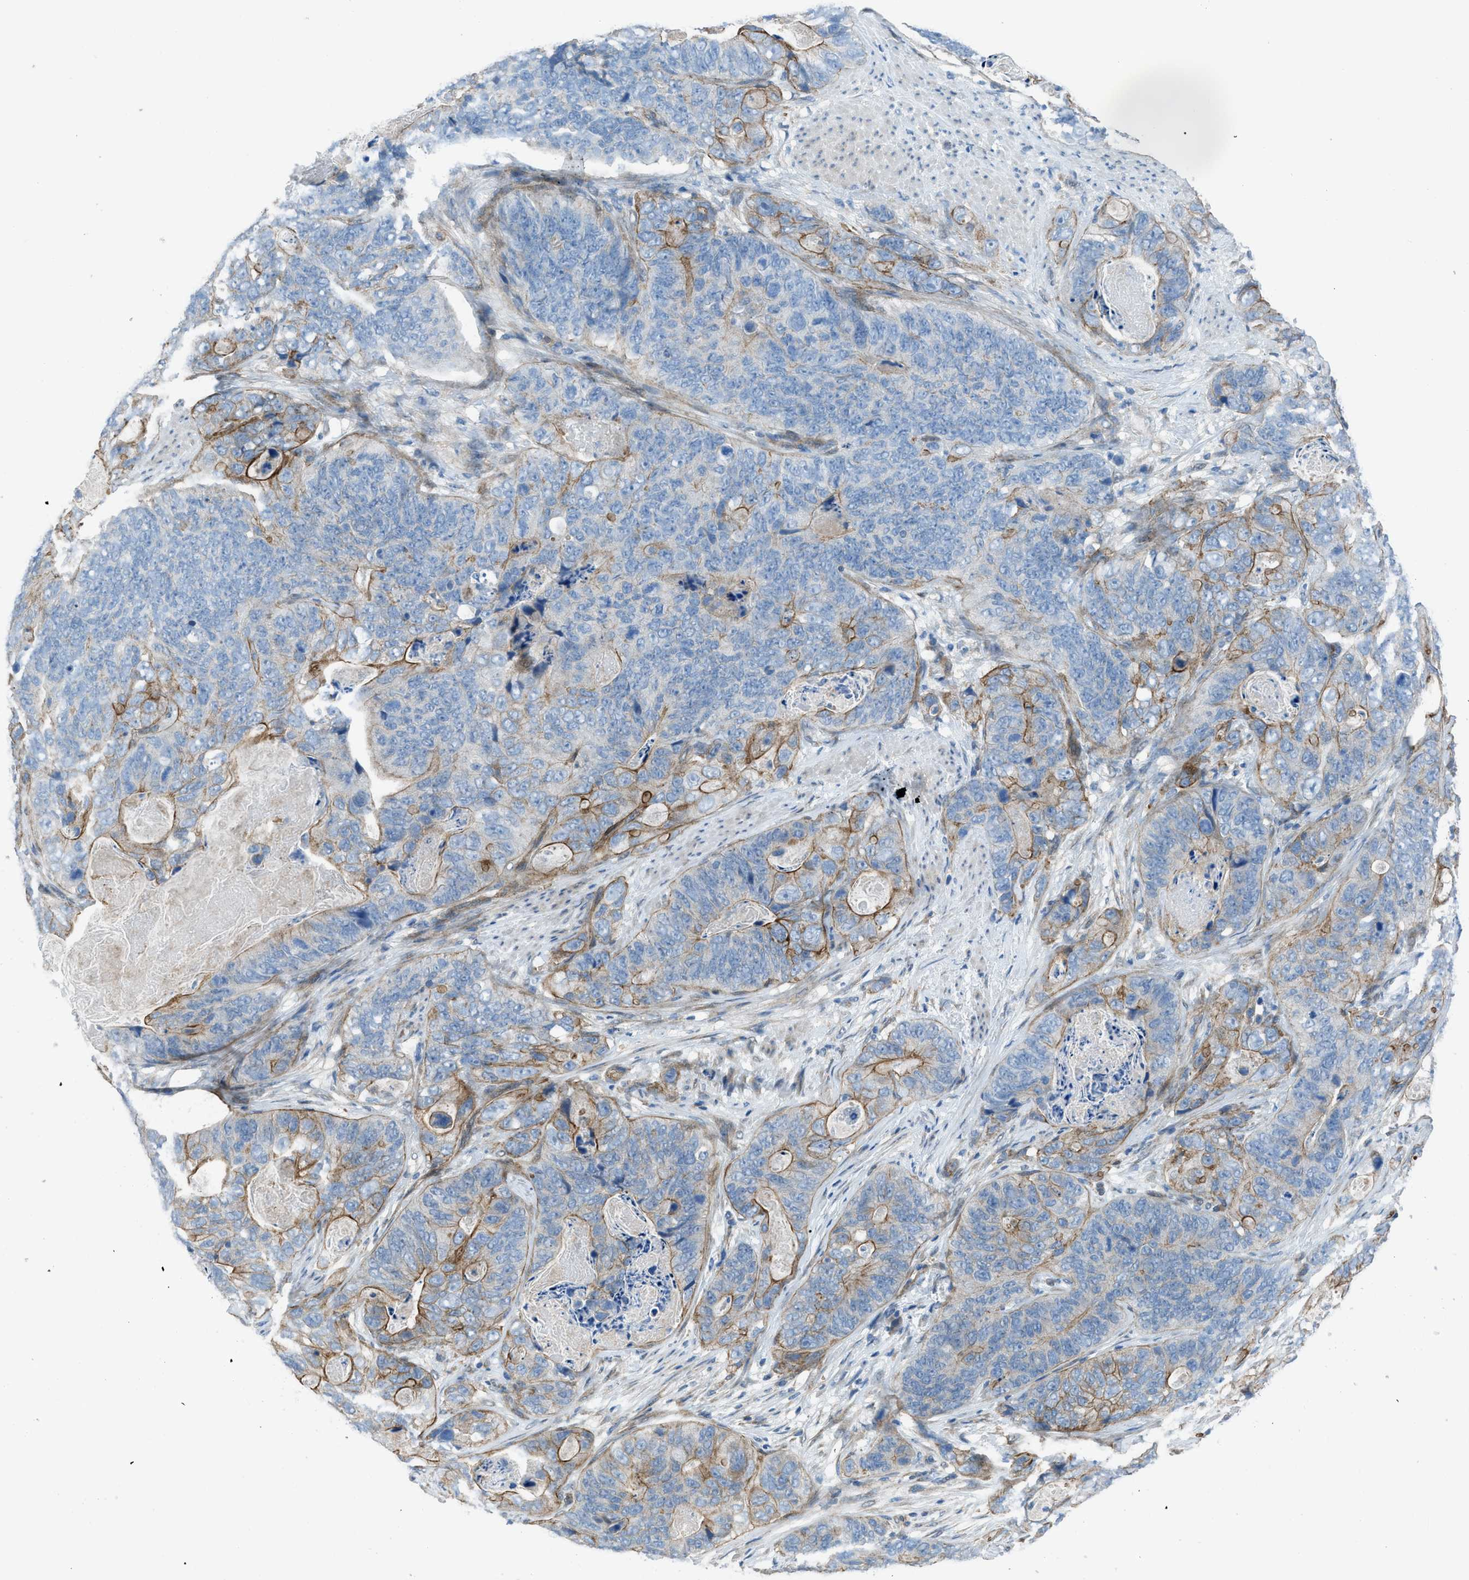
{"staining": {"intensity": "moderate", "quantity": "25%-75%", "location": "cytoplasmic/membranous"}, "tissue": "stomach cancer", "cell_type": "Tumor cells", "image_type": "cancer", "snomed": [{"axis": "morphology", "description": "Adenocarcinoma, NOS"}, {"axis": "topography", "description": "Stomach"}], "caption": "A photomicrograph showing moderate cytoplasmic/membranous expression in approximately 25%-75% of tumor cells in stomach cancer (adenocarcinoma), as visualized by brown immunohistochemical staining.", "gene": "PRKN", "patient": {"sex": "female", "age": 89}}